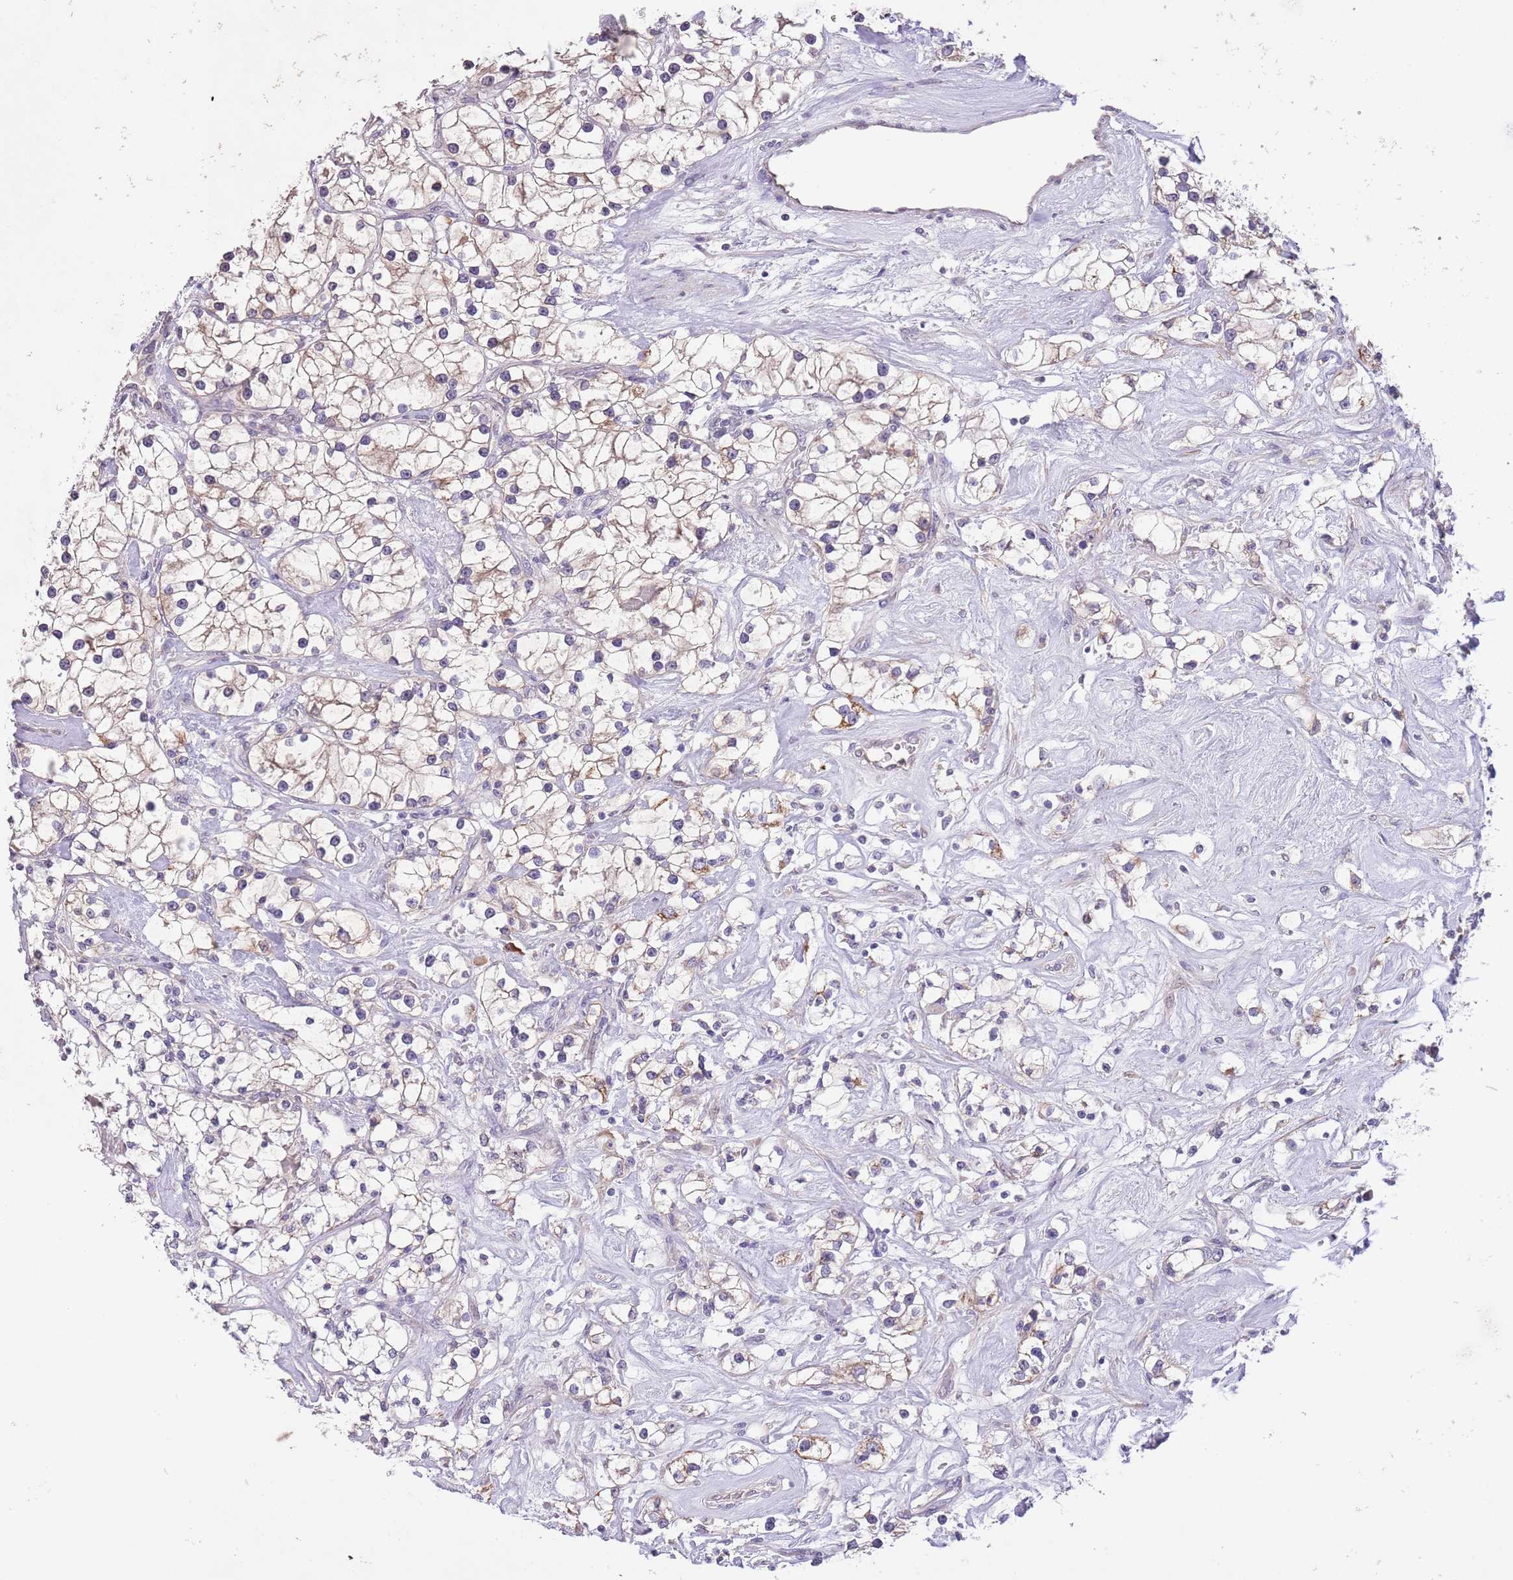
{"staining": {"intensity": "weak", "quantity": "25%-75%", "location": "cytoplasmic/membranous"}, "tissue": "renal cancer", "cell_type": "Tumor cells", "image_type": "cancer", "snomed": [{"axis": "morphology", "description": "Adenocarcinoma, NOS"}, {"axis": "topography", "description": "Kidney"}], "caption": "Immunohistochemical staining of renal cancer reveals low levels of weak cytoplasmic/membranous protein staining in approximately 25%-75% of tumor cells.", "gene": "ZNF658", "patient": {"sex": "male", "age": 77}}